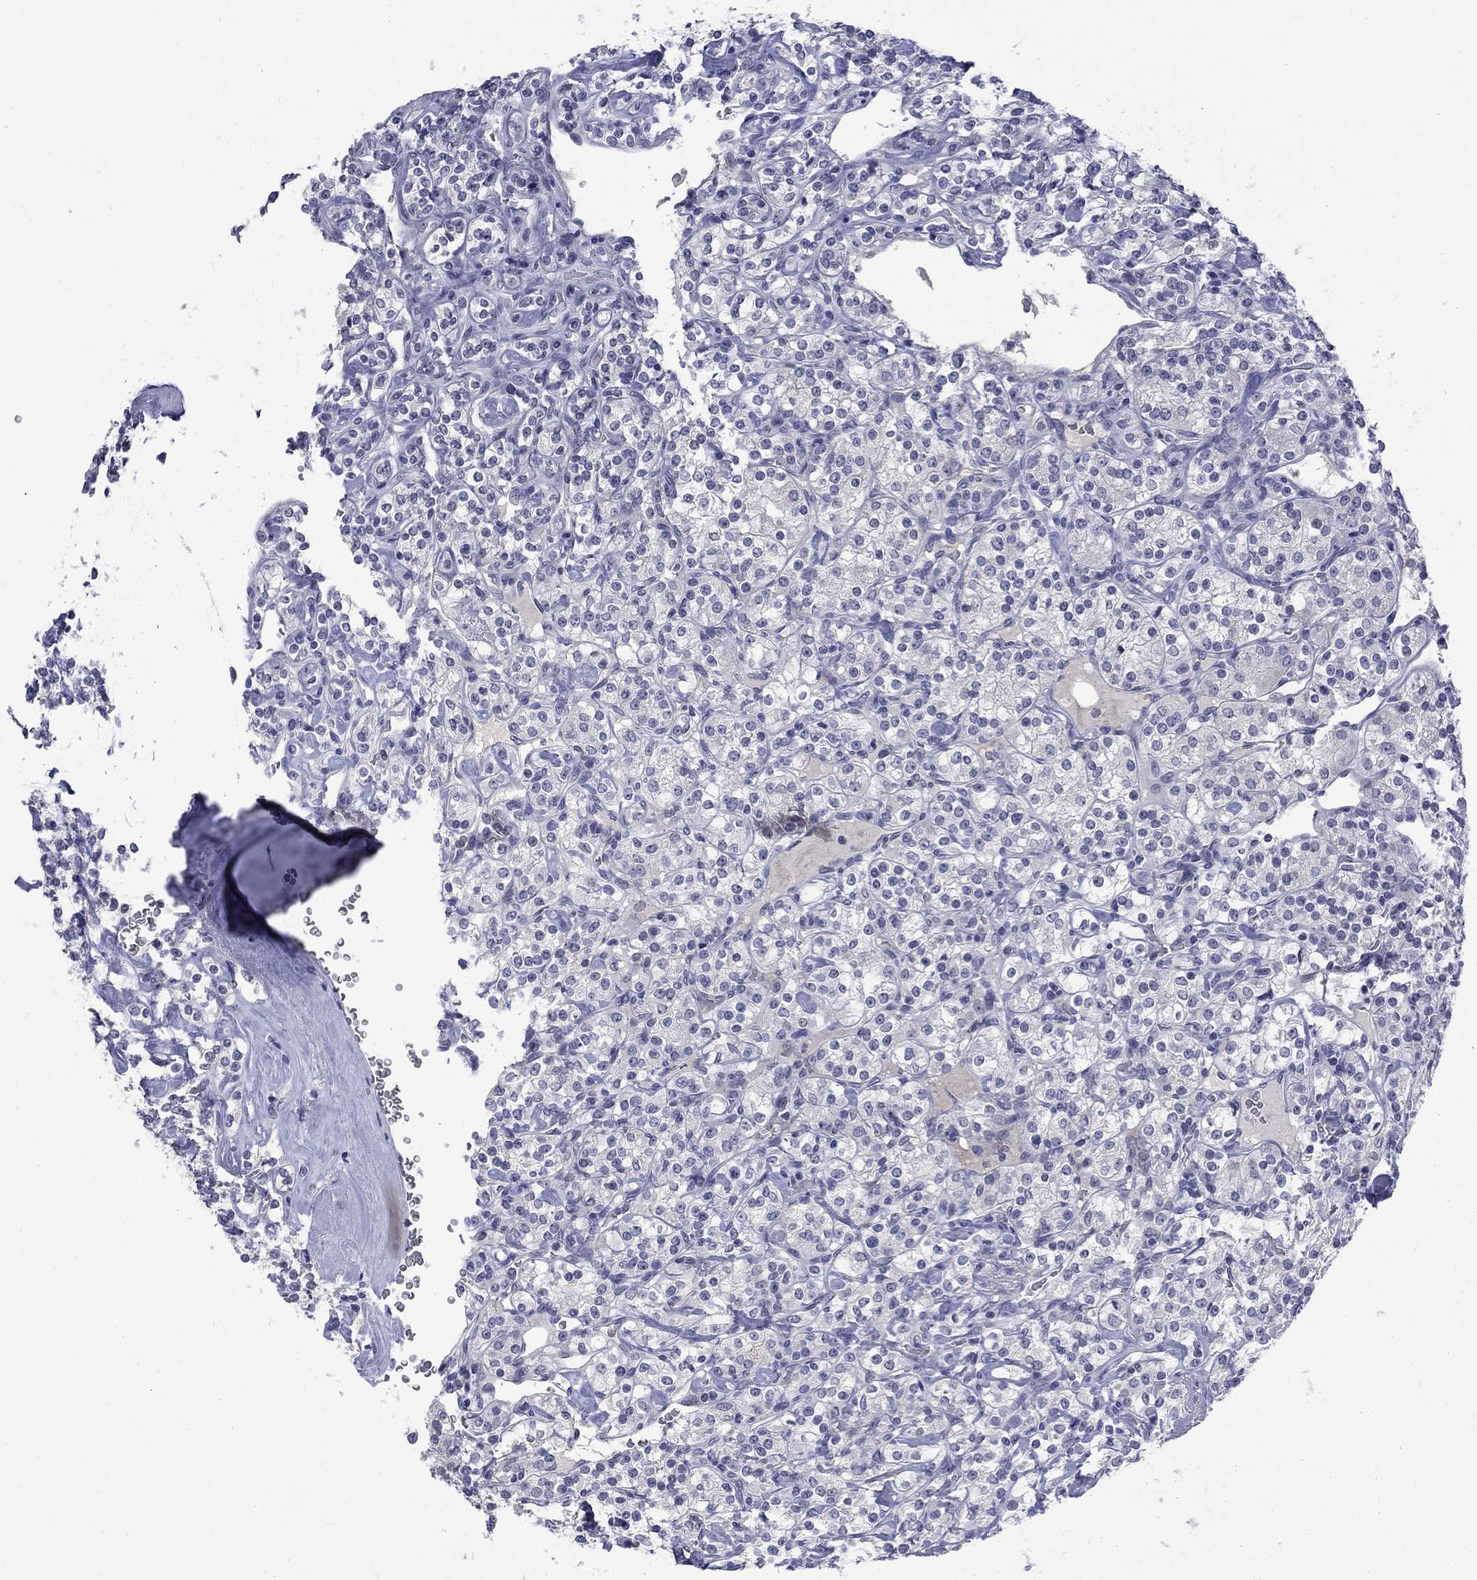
{"staining": {"intensity": "negative", "quantity": "none", "location": "none"}, "tissue": "renal cancer", "cell_type": "Tumor cells", "image_type": "cancer", "snomed": [{"axis": "morphology", "description": "Adenocarcinoma, NOS"}, {"axis": "topography", "description": "Kidney"}], "caption": "Protein analysis of adenocarcinoma (renal) reveals no significant staining in tumor cells. (Brightfield microscopy of DAB IHC at high magnification).", "gene": "CTNND2", "patient": {"sex": "male", "age": 77}}